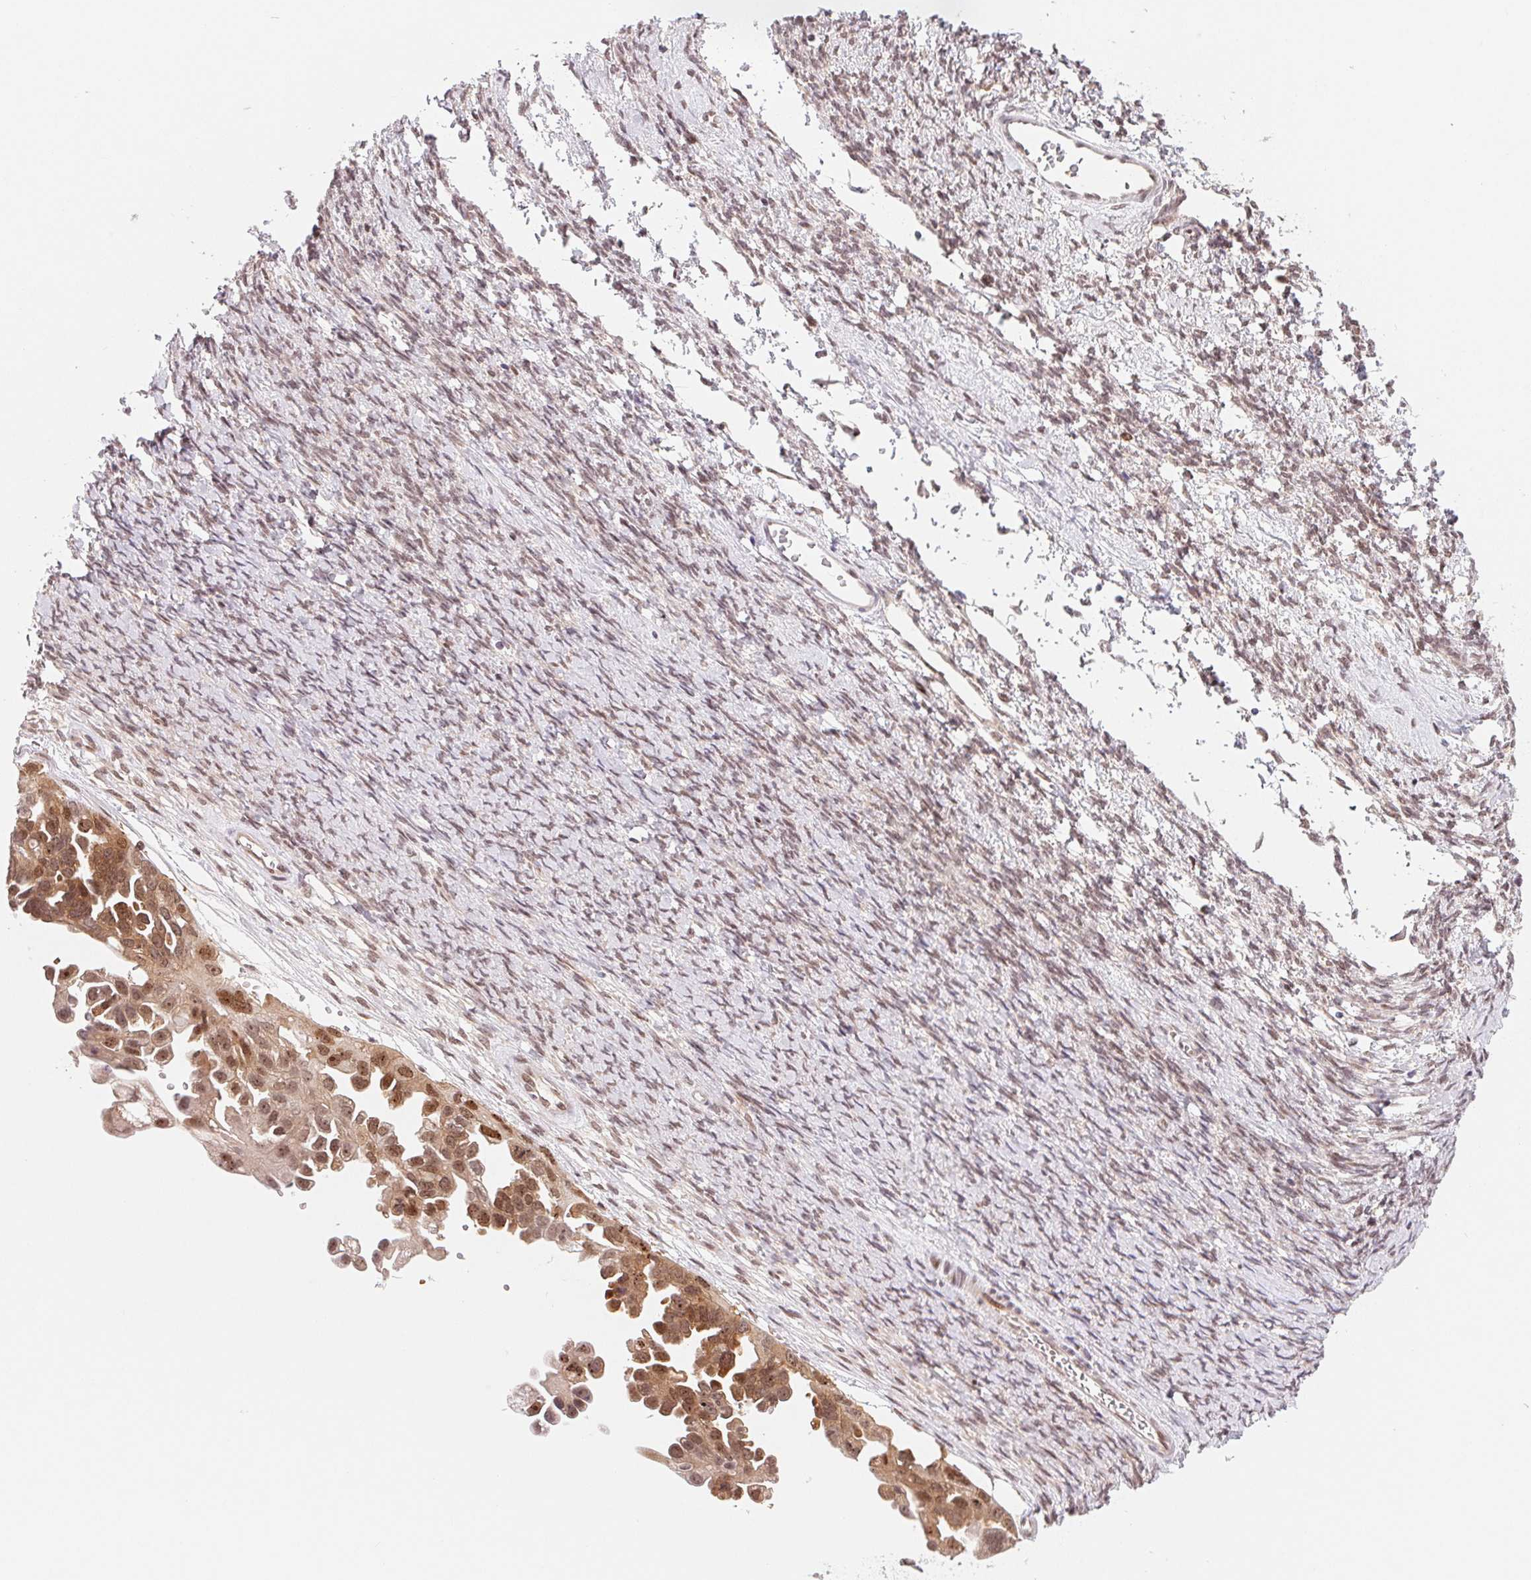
{"staining": {"intensity": "moderate", "quantity": ">75%", "location": "cytoplasmic/membranous,nuclear"}, "tissue": "ovarian cancer", "cell_type": "Tumor cells", "image_type": "cancer", "snomed": [{"axis": "morphology", "description": "Cystadenocarcinoma, serous, NOS"}, {"axis": "topography", "description": "Ovary"}], "caption": "High-power microscopy captured an IHC photomicrograph of ovarian cancer (serous cystadenocarcinoma), revealing moderate cytoplasmic/membranous and nuclear expression in approximately >75% of tumor cells. Nuclei are stained in blue.", "gene": "DNAJB6", "patient": {"sex": "female", "age": 53}}